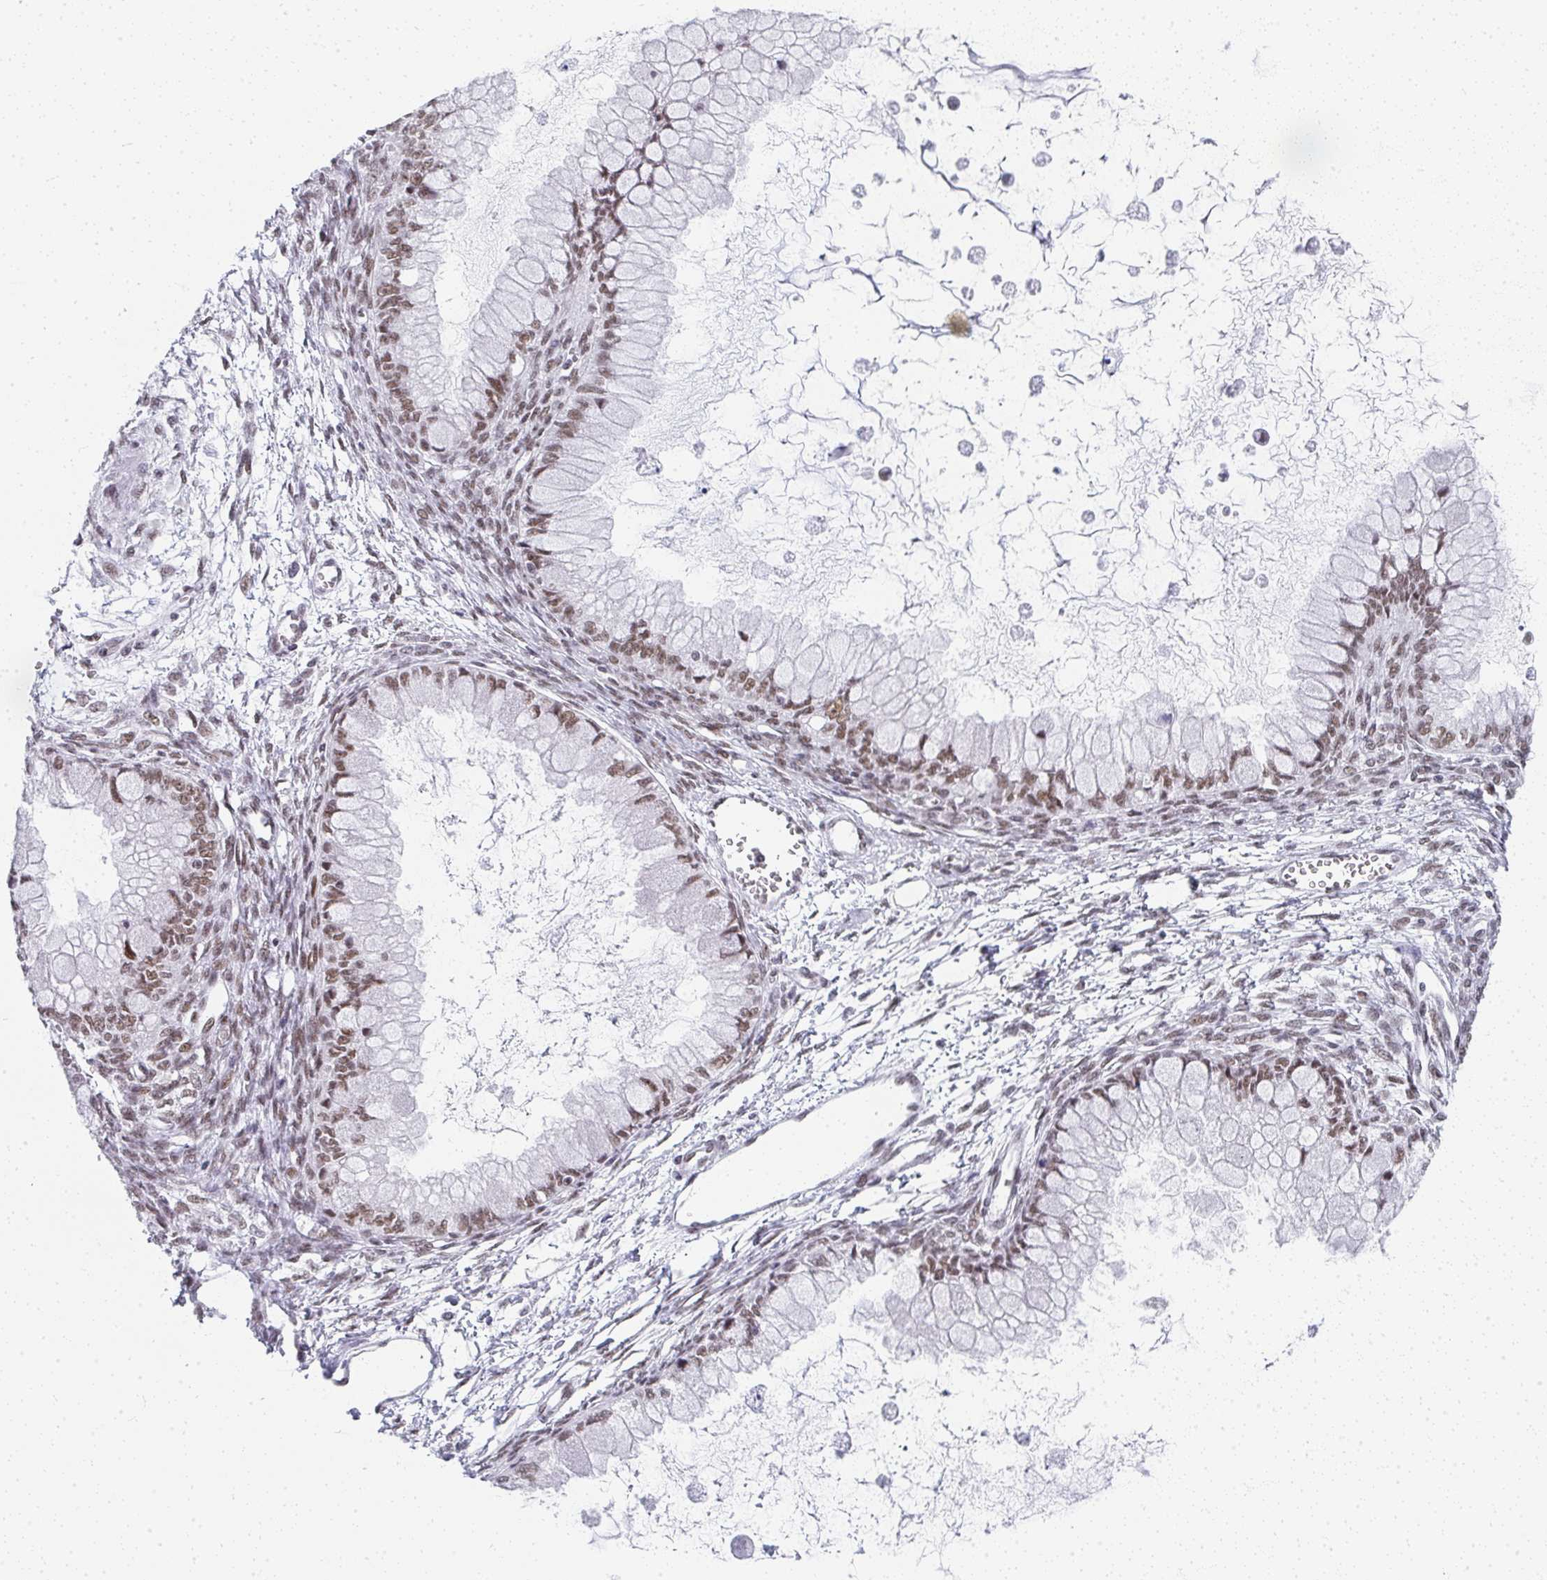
{"staining": {"intensity": "moderate", "quantity": ">75%", "location": "nuclear"}, "tissue": "ovarian cancer", "cell_type": "Tumor cells", "image_type": "cancer", "snomed": [{"axis": "morphology", "description": "Cystadenocarcinoma, mucinous, NOS"}, {"axis": "topography", "description": "Ovary"}], "caption": "A histopathology image showing moderate nuclear staining in approximately >75% of tumor cells in ovarian cancer (mucinous cystadenocarcinoma), as visualized by brown immunohistochemical staining.", "gene": "CREBBP", "patient": {"sex": "female", "age": 34}}